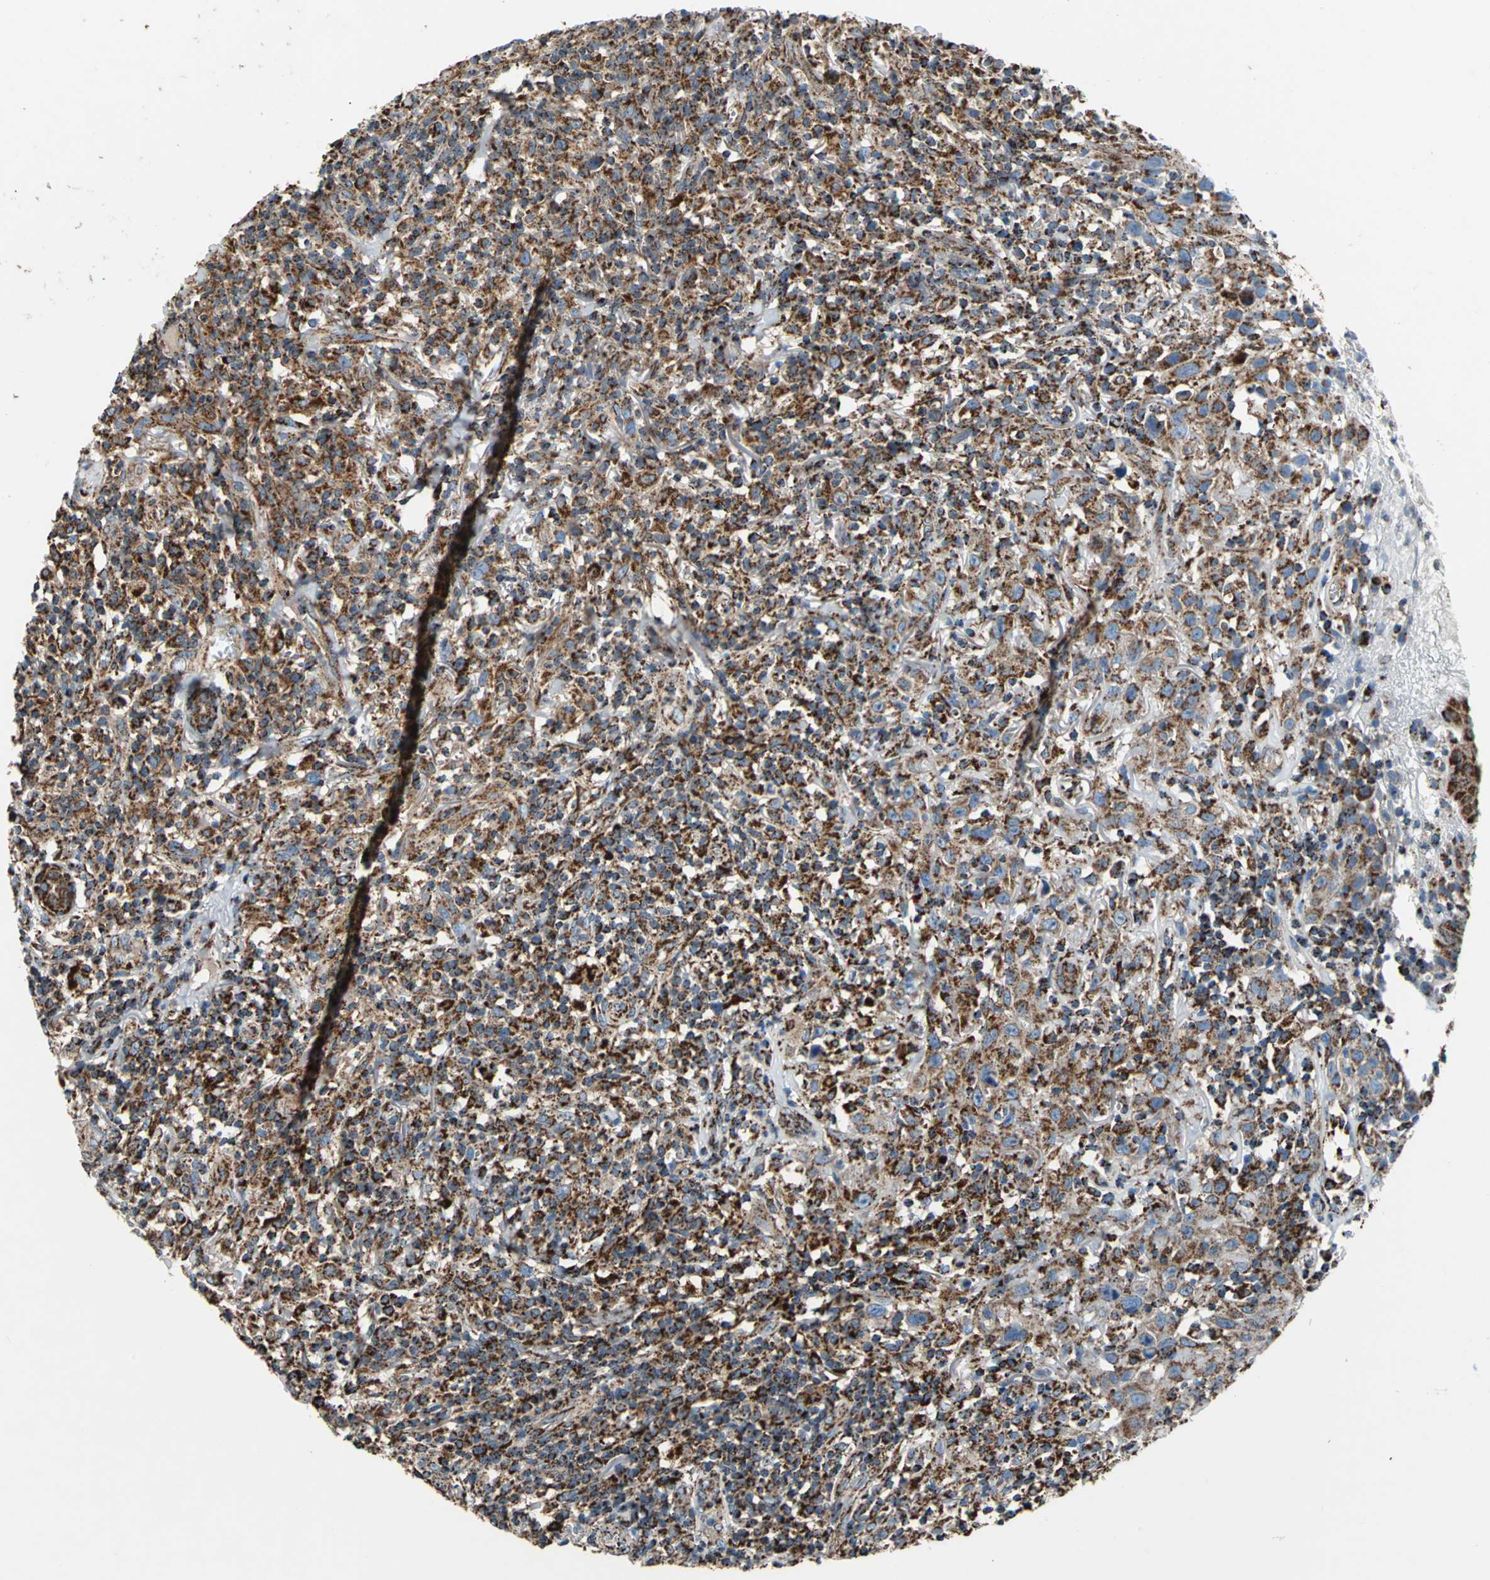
{"staining": {"intensity": "strong", "quantity": ">75%", "location": "cytoplasmic/membranous"}, "tissue": "thyroid cancer", "cell_type": "Tumor cells", "image_type": "cancer", "snomed": [{"axis": "morphology", "description": "Carcinoma, NOS"}, {"axis": "topography", "description": "Thyroid gland"}], "caption": "About >75% of tumor cells in human thyroid cancer display strong cytoplasmic/membranous protein positivity as visualized by brown immunohistochemical staining.", "gene": "ECH1", "patient": {"sex": "female", "age": 77}}